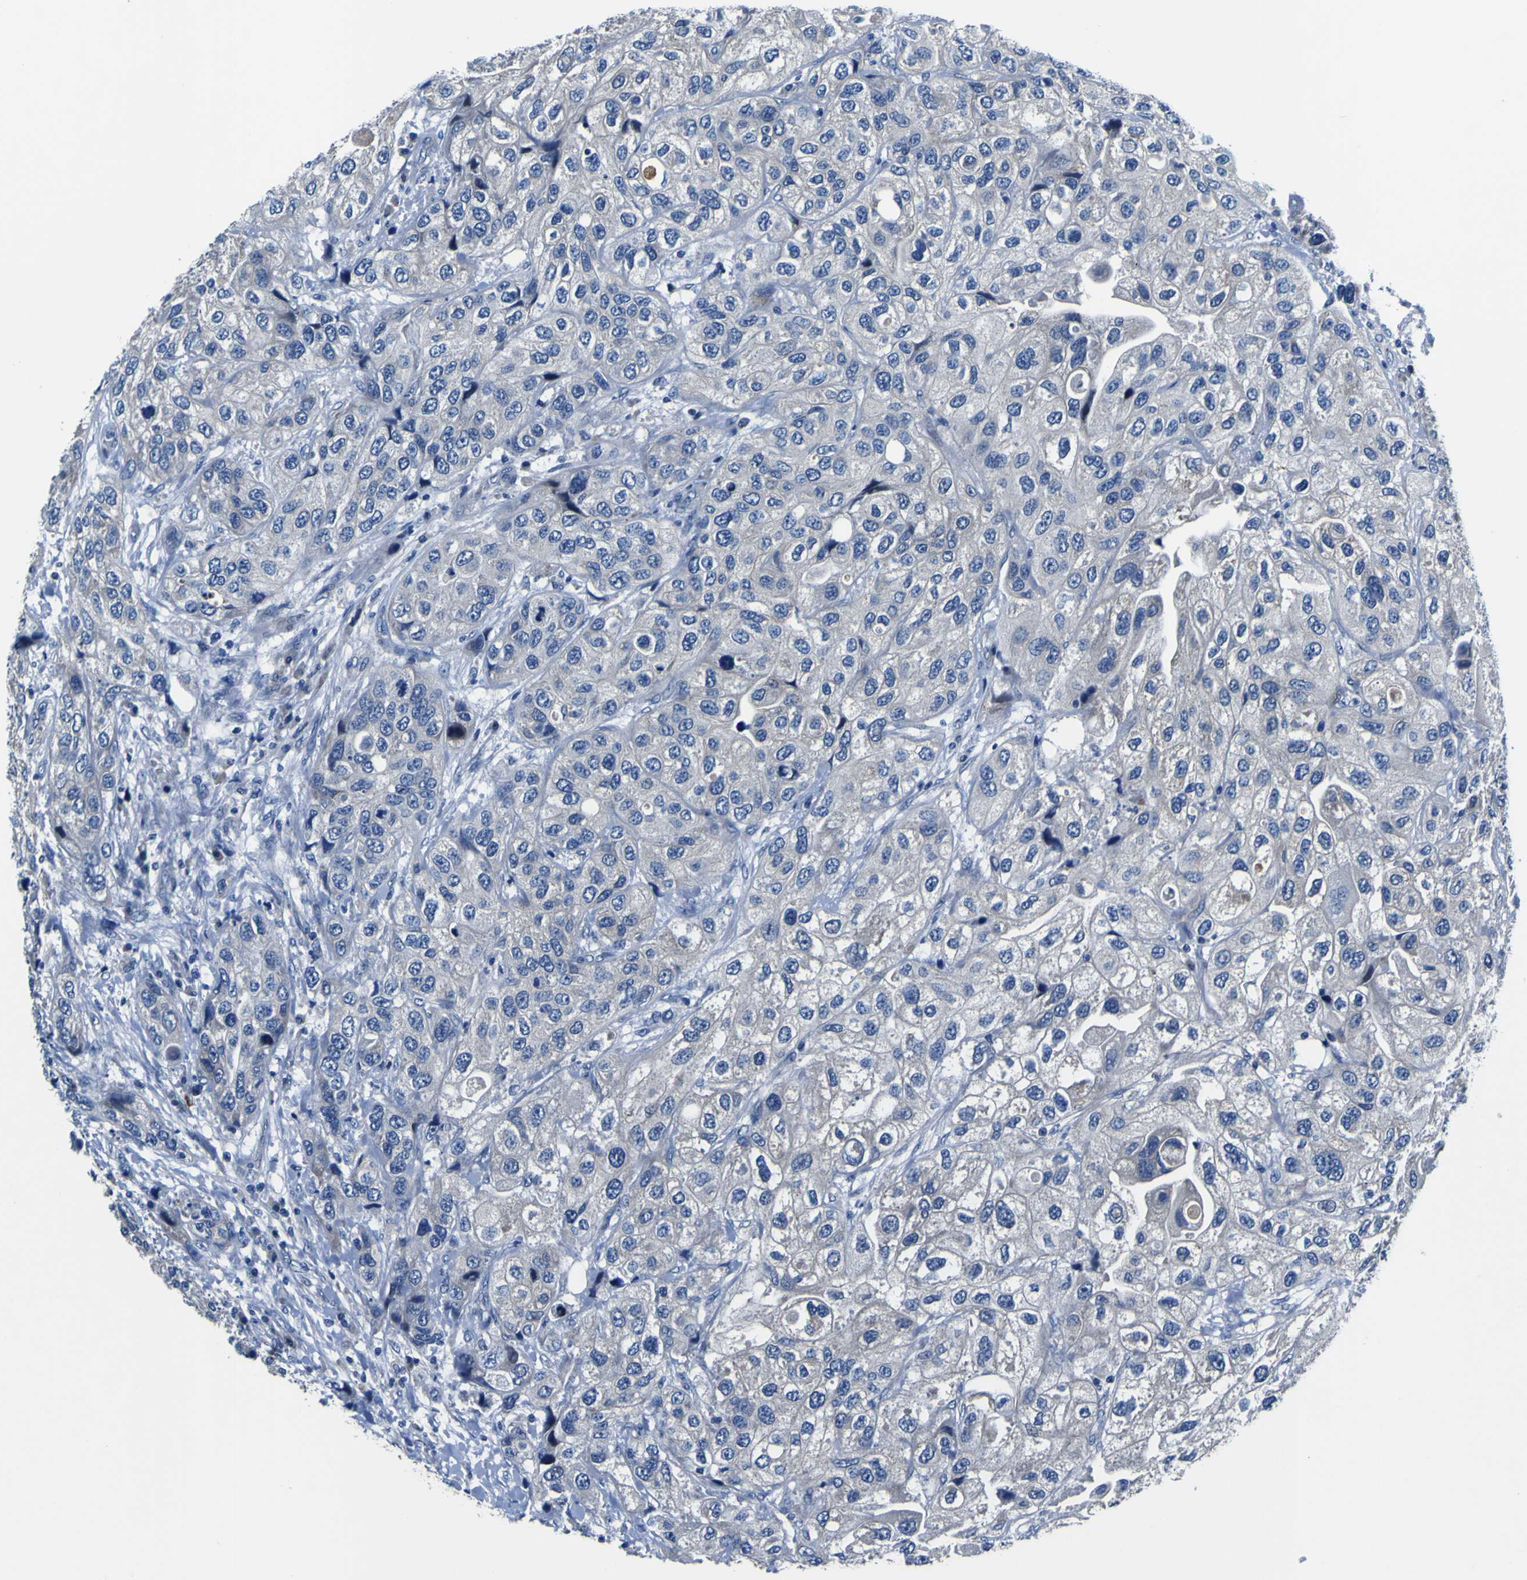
{"staining": {"intensity": "negative", "quantity": "none", "location": "none"}, "tissue": "urothelial cancer", "cell_type": "Tumor cells", "image_type": "cancer", "snomed": [{"axis": "morphology", "description": "Urothelial carcinoma, High grade"}, {"axis": "topography", "description": "Urinary bladder"}], "caption": "High power microscopy micrograph of an immunohistochemistry (IHC) photomicrograph of urothelial cancer, revealing no significant expression in tumor cells.", "gene": "AGAP3", "patient": {"sex": "female", "age": 64}}